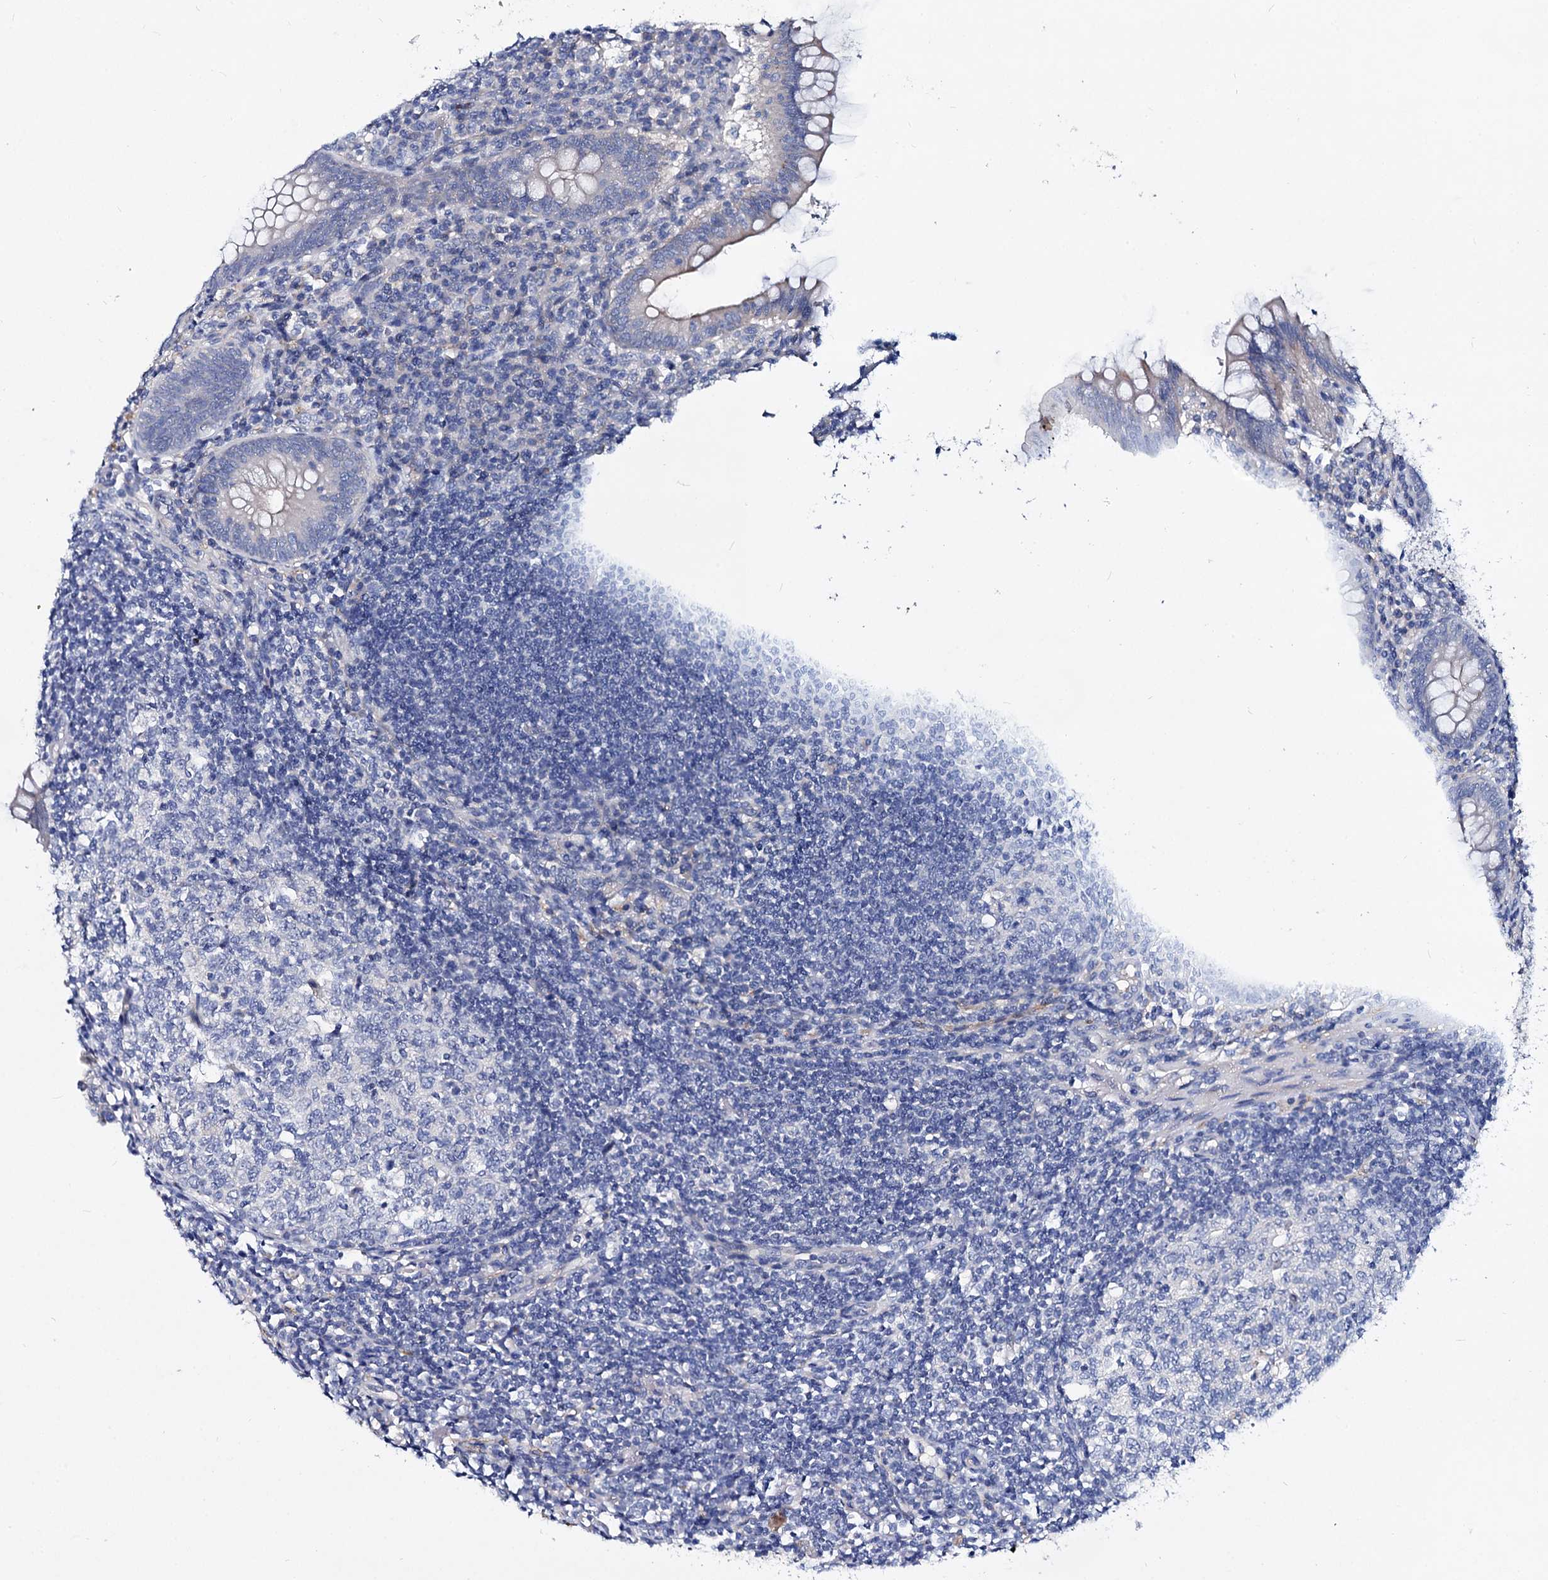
{"staining": {"intensity": "moderate", "quantity": "<25%", "location": "cytoplasmic/membranous"}, "tissue": "appendix", "cell_type": "Glandular cells", "image_type": "normal", "snomed": [{"axis": "morphology", "description": "Normal tissue, NOS"}, {"axis": "topography", "description": "Appendix"}], "caption": "Moderate cytoplasmic/membranous expression for a protein is seen in approximately <25% of glandular cells of unremarkable appendix using immunohistochemistry.", "gene": "DYDC2", "patient": {"sex": "female", "age": 33}}